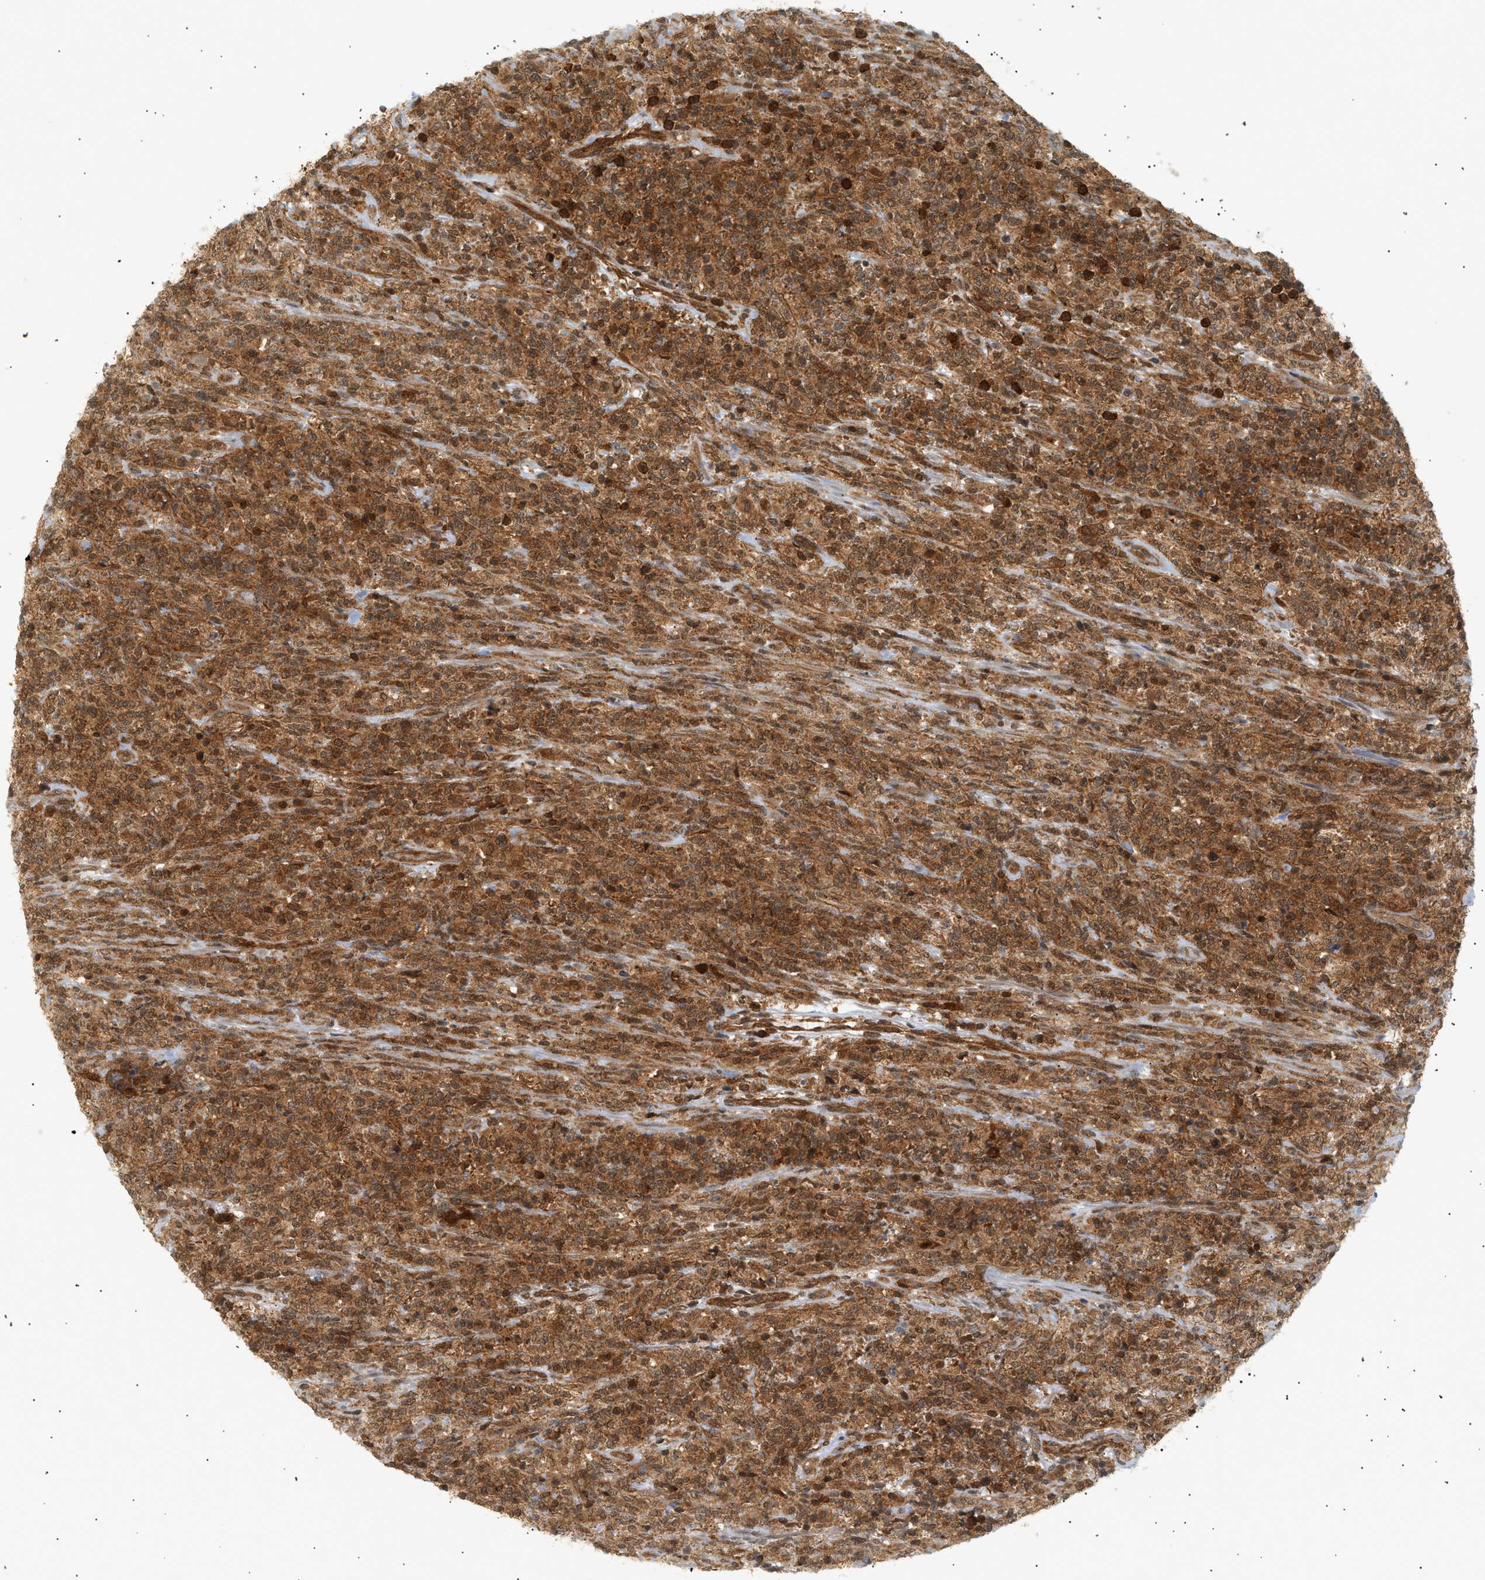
{"staining": {"intensity": "strong", "quantity": ">75%", "location": "cytoplasmic/membranous,nuclear"}, "tissue": "lymphoma", "cell_type": "Tumor cells", "image_type": "cancer", "snomed": [{"axis": "morphology", "description": "Malignant lymphoma, non-Hodgkin's type, High grade"}, {"axis": "topography", "description": "Soft tissue"}], "caption": "Immunohistochemical staining of lymphoma exhibits strong cytoplasmic/membranous and nuclear protein expression in about >75% of tumor cells.", "gene": "SHC1", "patient": {"sex": "male", "age": 18}}